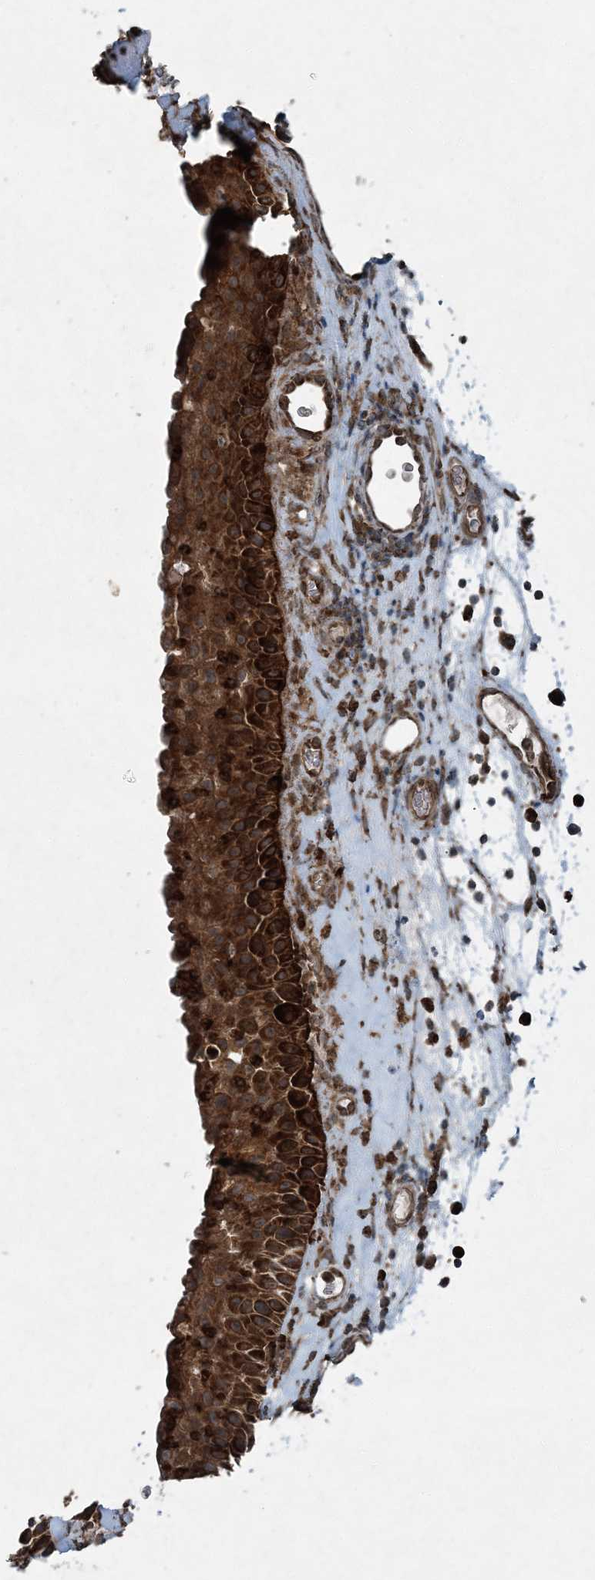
{"staining": {"intensity": "strong", "quantity": ">75%", "location": "cytoplasmic/membranous"}, "tissue": "nasopharynx", "cell_type": "Respiratory epithelial cells", "image_type": "normal", "snomed": [{"axis": "morphology", "description": "Normal tissue, NOS"}, {"axis": "topography", "description": "Nasopharynx"}], "caption": "The photomicrograph demonstrates a brown stain indicating the presence of a protein in the cytoplasmic/membranous of respiratory epithelial cells in nasopharynx. (DAB (3,3'-diaminobenzidine) IHC, brown staining for protein, blue staining for nuclei).", "gene": "COPS7B", "patient": {"sex": "male", "age": 64}}